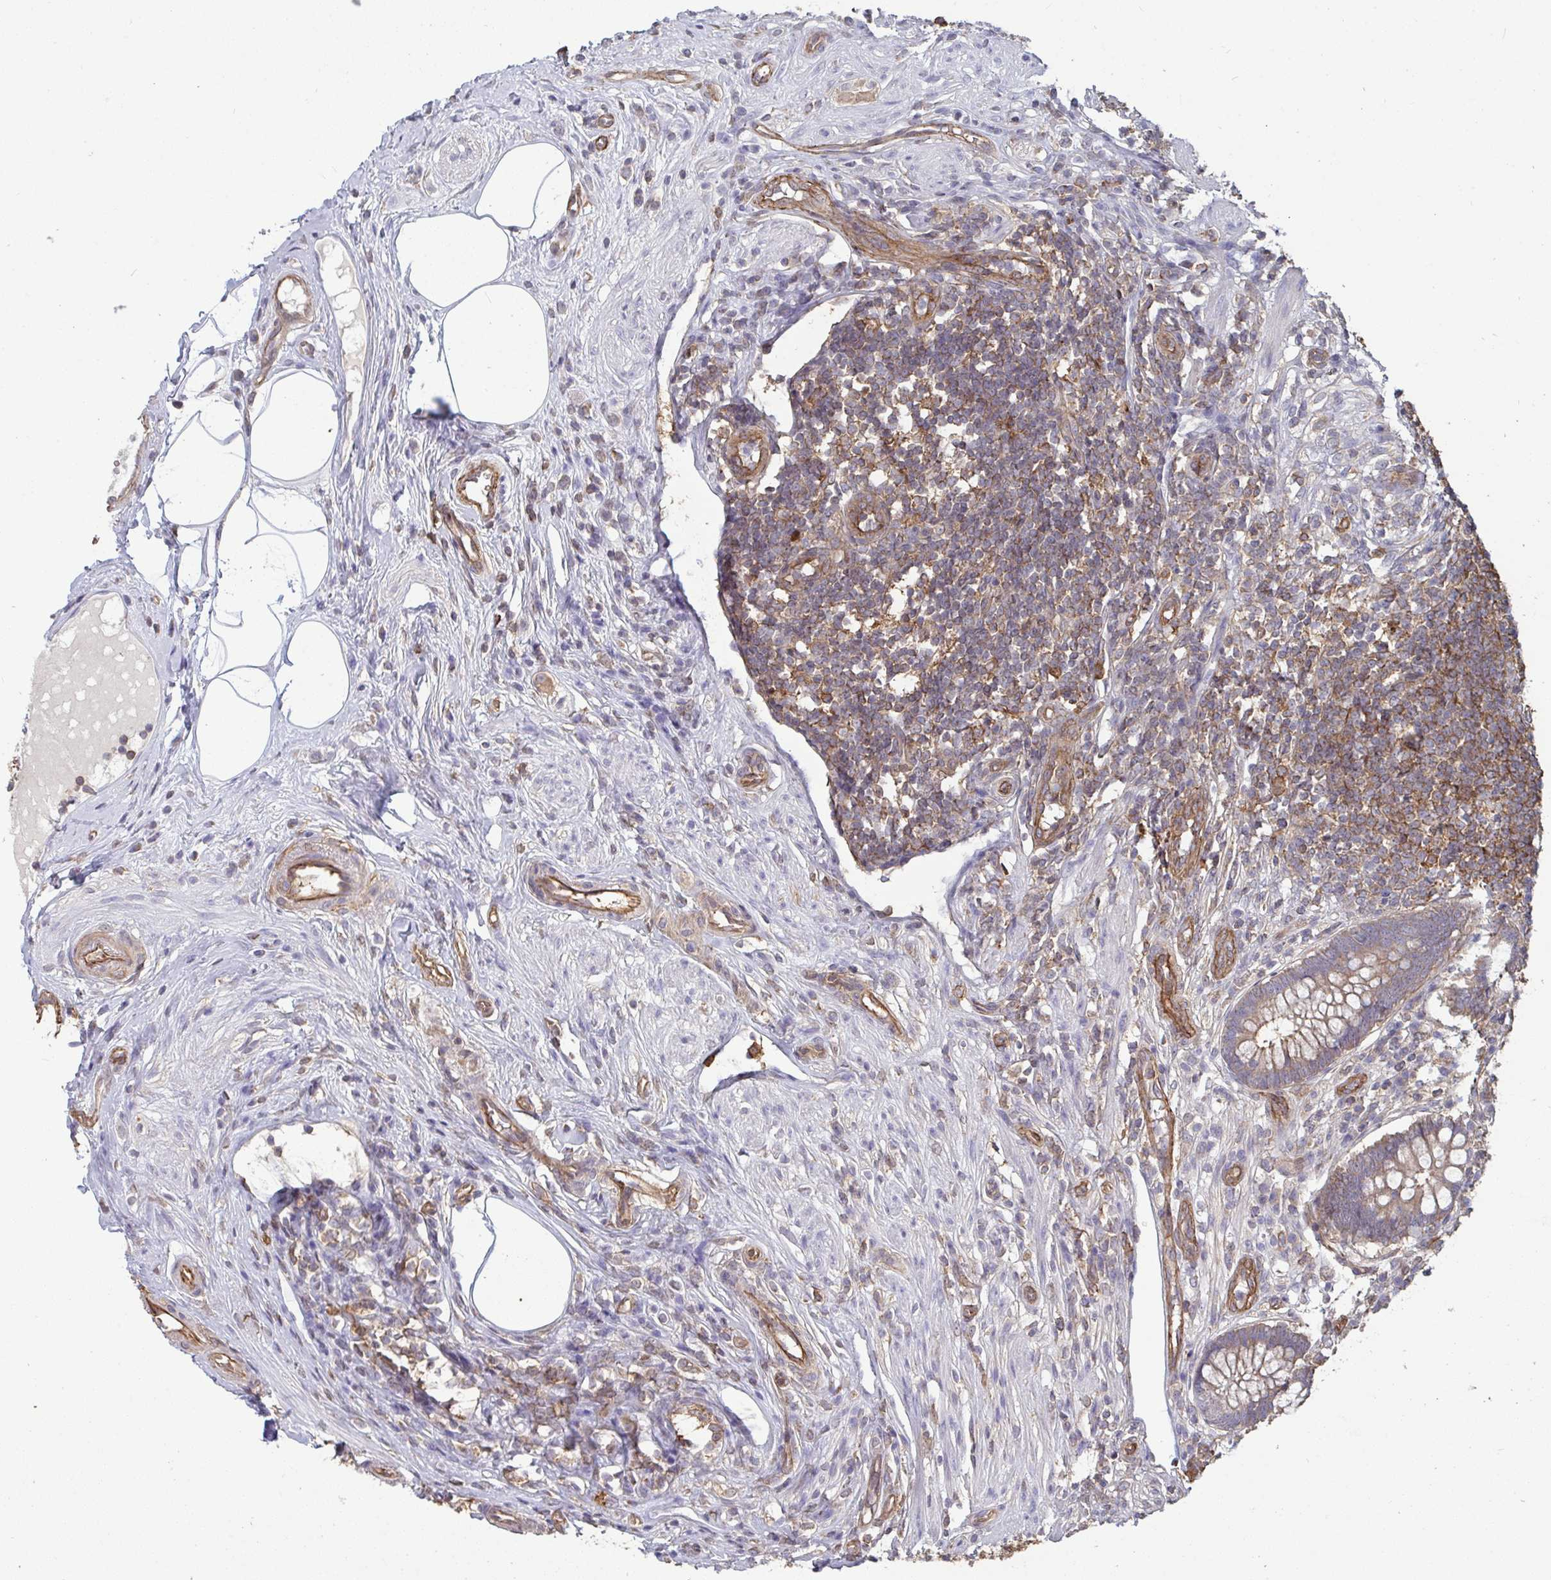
{"staining": {"intensity": "moderate", "quantity": "25%-75%", "location": "cytoplasmic/membranous"}, "tissue": "appendix", "cell_type": "Glandular cells", "image_type": "normal", "snomed": [{"axis": "morphology", "description": "Normal tissue, NOS"}, {"axis": "topography", "description": "Appendix"}], "caption": "A photomicrograph showing moderate cytoplasmic/membranous staining in about 25%-75% of glandular cells in benign appendix, as visualized by brown immunohistochemical staining.", "gene": "ISCU", "patient": {"sex": "female", "age": 56}}